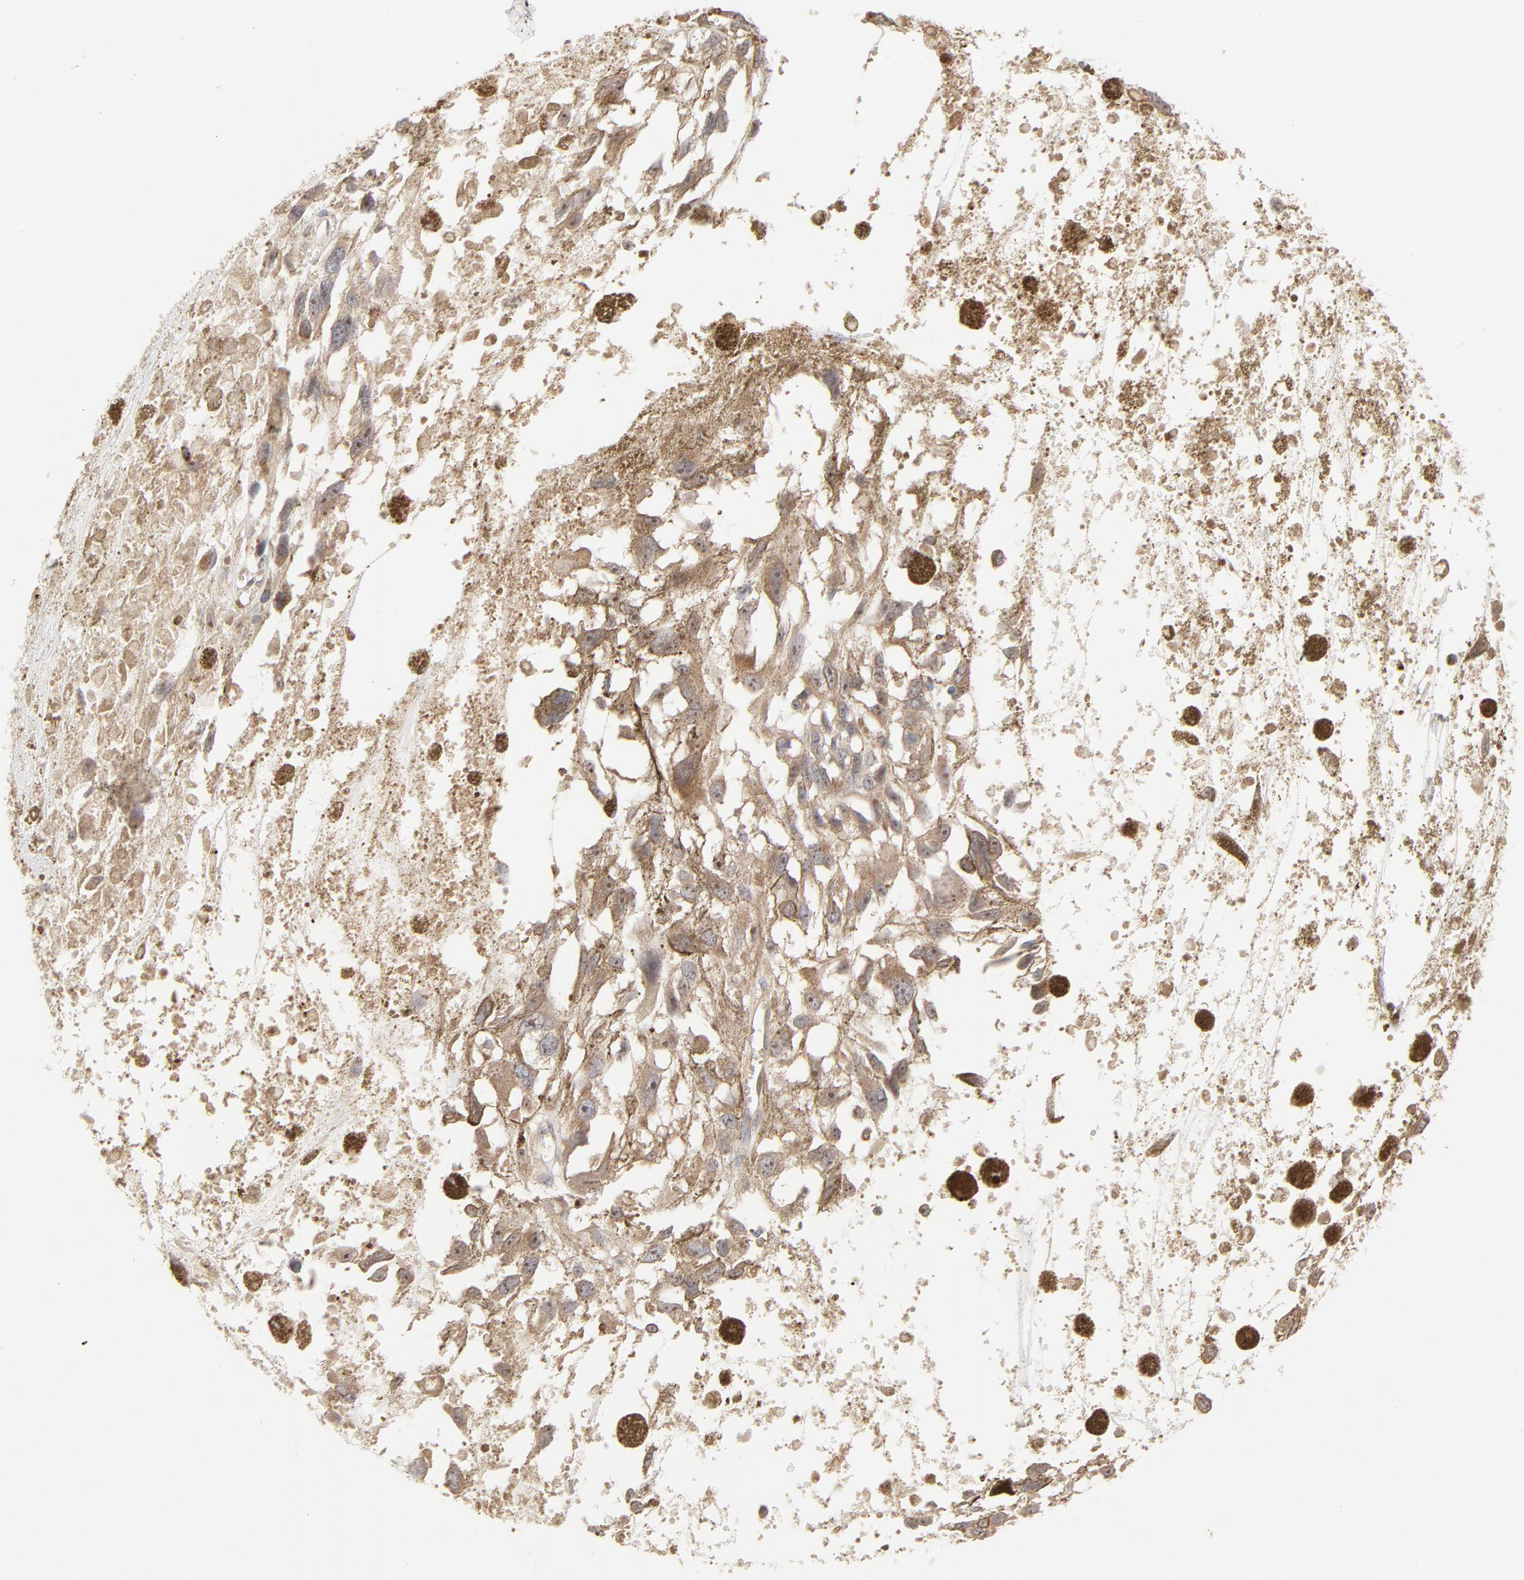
{"staining": {"intensity": "moderate", "quantity": ">75%", "location": "cytoplasmic/membranous"}, "tissue": "melanoma", "cell_type": "Tumor cells", "image_type": "cancer", "snomed": [{"axis": "morphology", "description": "Malignant melanoma, Metastatic site"}, {"axis": "topography", "description": "Lymph node"}], "caption": "DAB (3,3'-diaminobenzidine) immunohistochemical staining of melanoma demonstrates moderate cytoplasmic/membranous protein expression in about >75% of tumor cells.", "gene": "RAB5C", "patient": {"sex": "male", "age": 59}}